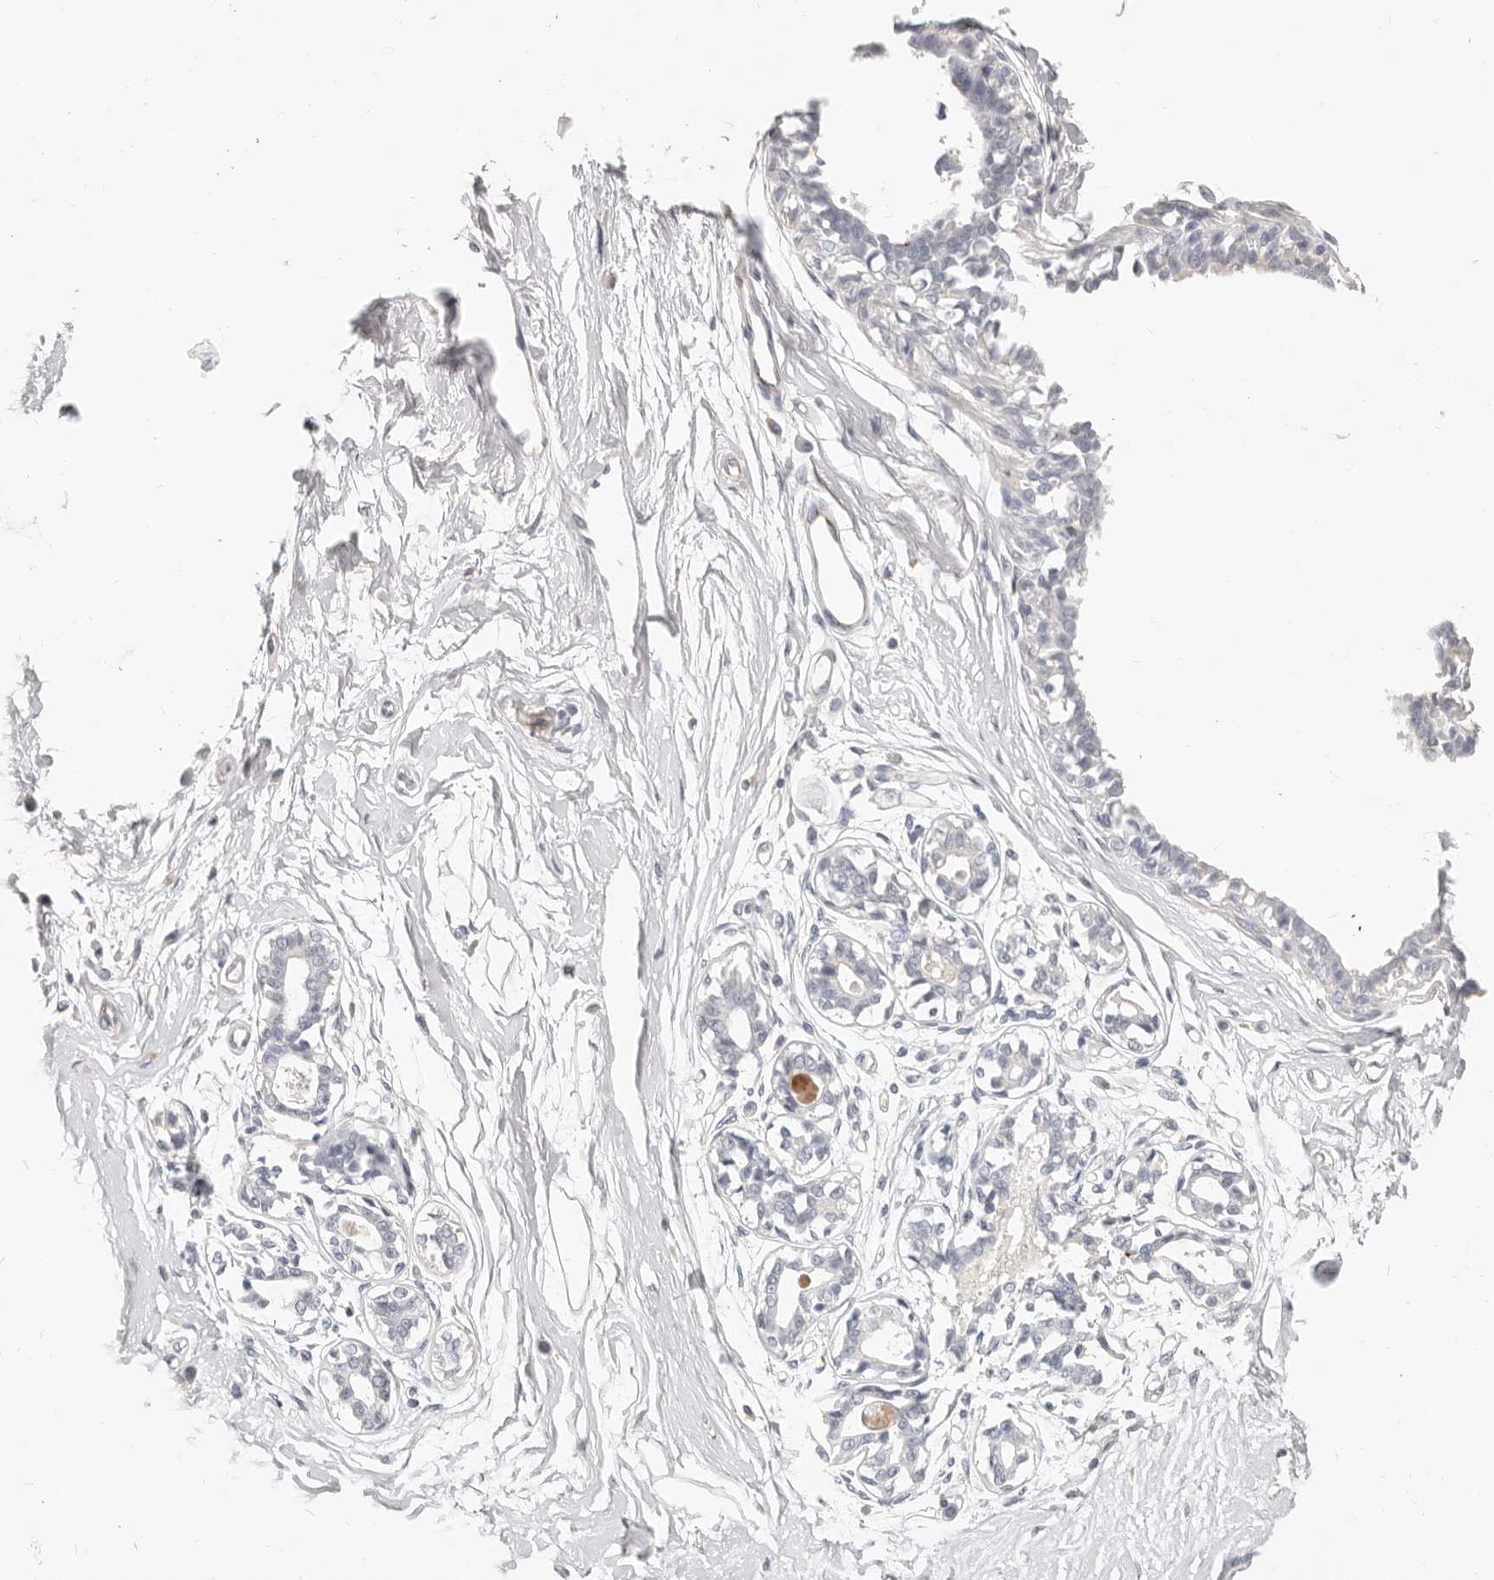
{"staining": {"intensity": "negative", "quantity": "none", "location": "none"}, "tissue": "breast", "cell_type": "Adipocytes", "image_type": "normal", "snomed": [{"axis": "morphology", "description": "Normal tissue, NOS"}, {"axis": "topography", "description": "Breast"}], "caption": "Immunohistochemistry of benign human breast demonstrates no expression in adipocytes. (DAB (3,3'-diaminobenzidine) immunohistochemistry visualized using brightfield microscopy, high magnification).", "gene": "ZRANB1", "patient": {"sex": "female", "age": 45}}